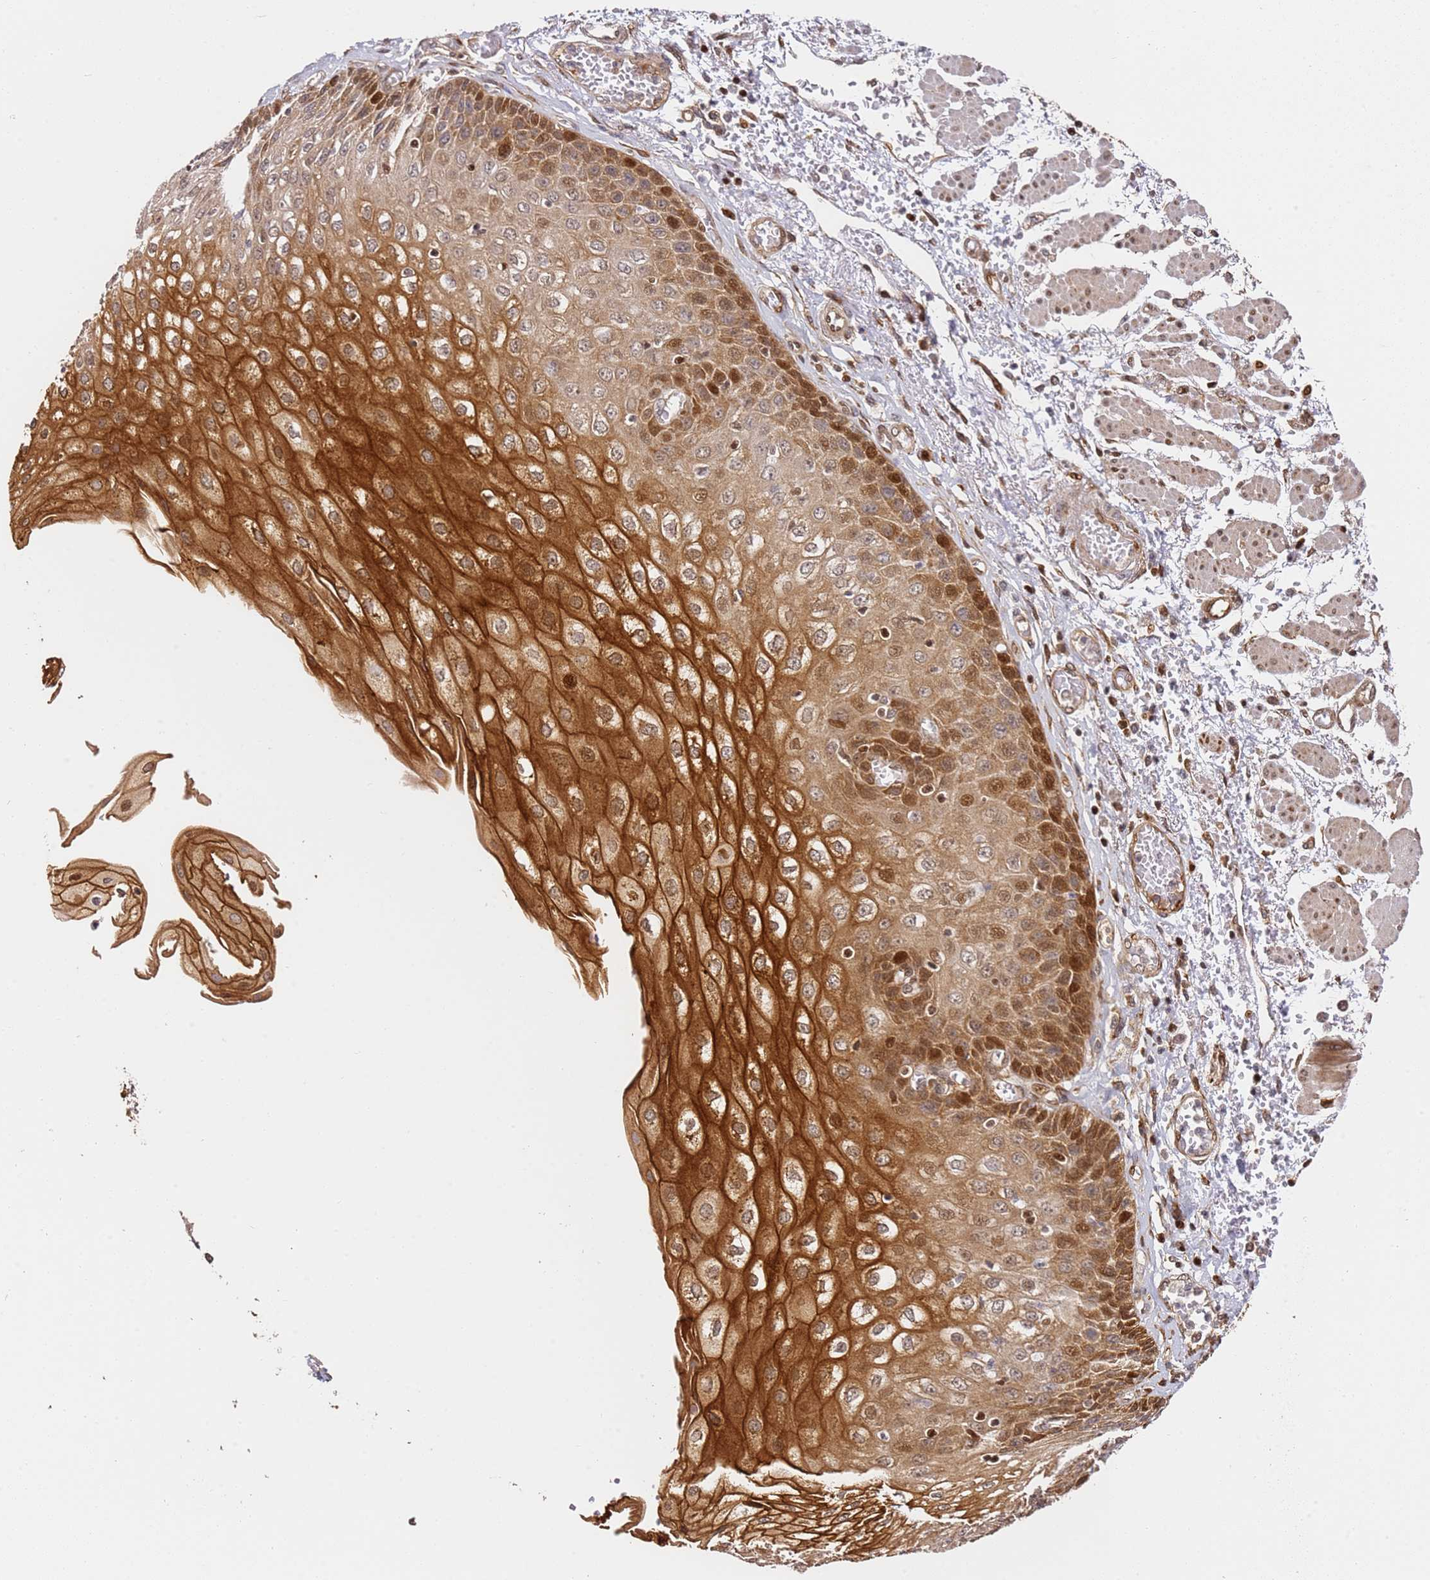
{"staining": {"intensity": "strong", "quantity": ">75%", "location": "cytoplasmic/membranous,nuclear"}, "tissue": "esophagus", "cell_type": "Squamous epithelial cells", "image_type": "normal", "snomed": [{"axis": "morphology", "description": "Normal tissue, NOS"}, {"axis": "topography", "description": "Esophagus"}], "caption": "The micrograph demonstrates staining of benign esophagus, revealing strong cytoplasmic/membranous,nuclear protein staining (brown color) within squamous epithelial cells.", "gene": "SMOX", "patient": {"sex": "male", "age": 81}}